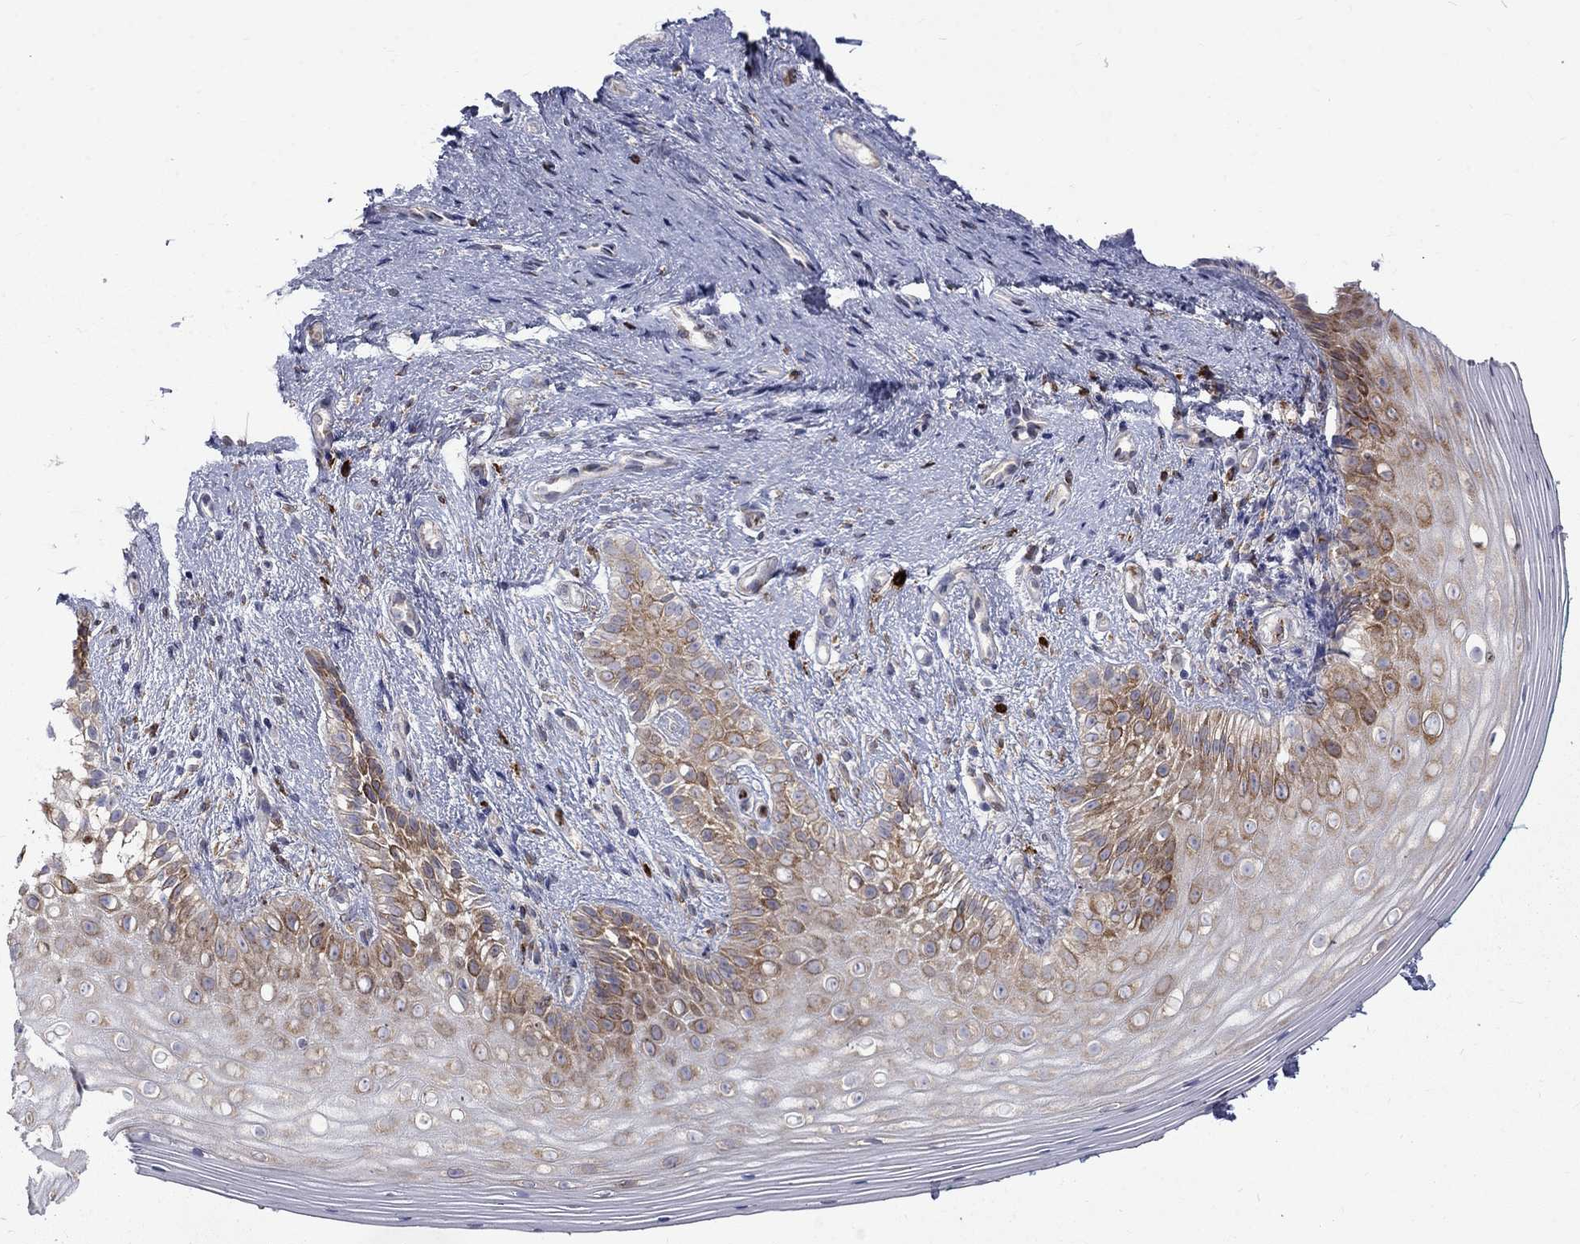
{"staining": {"intensity": "moderate", "quantity": "25%-75%", "location": "cytoplasmic/membranous"}, "tissue": "vagina", "cell_type": "Squamous epithelial cells", "image_type": "normal", "snomed": [{"axis": "morphology", "description": "Normal tissue, NOS"}, {"axis": "topography", "description": "Vagina"}], "caption": "This image reveals IHC staining of normal human vagina, with medium moderate cytoplasmic/membranous expression in approximately 25%-75% of squamous epithelial cells.", "gene": "PABPC4", "patient": {"sex": "female", "age": 47}}